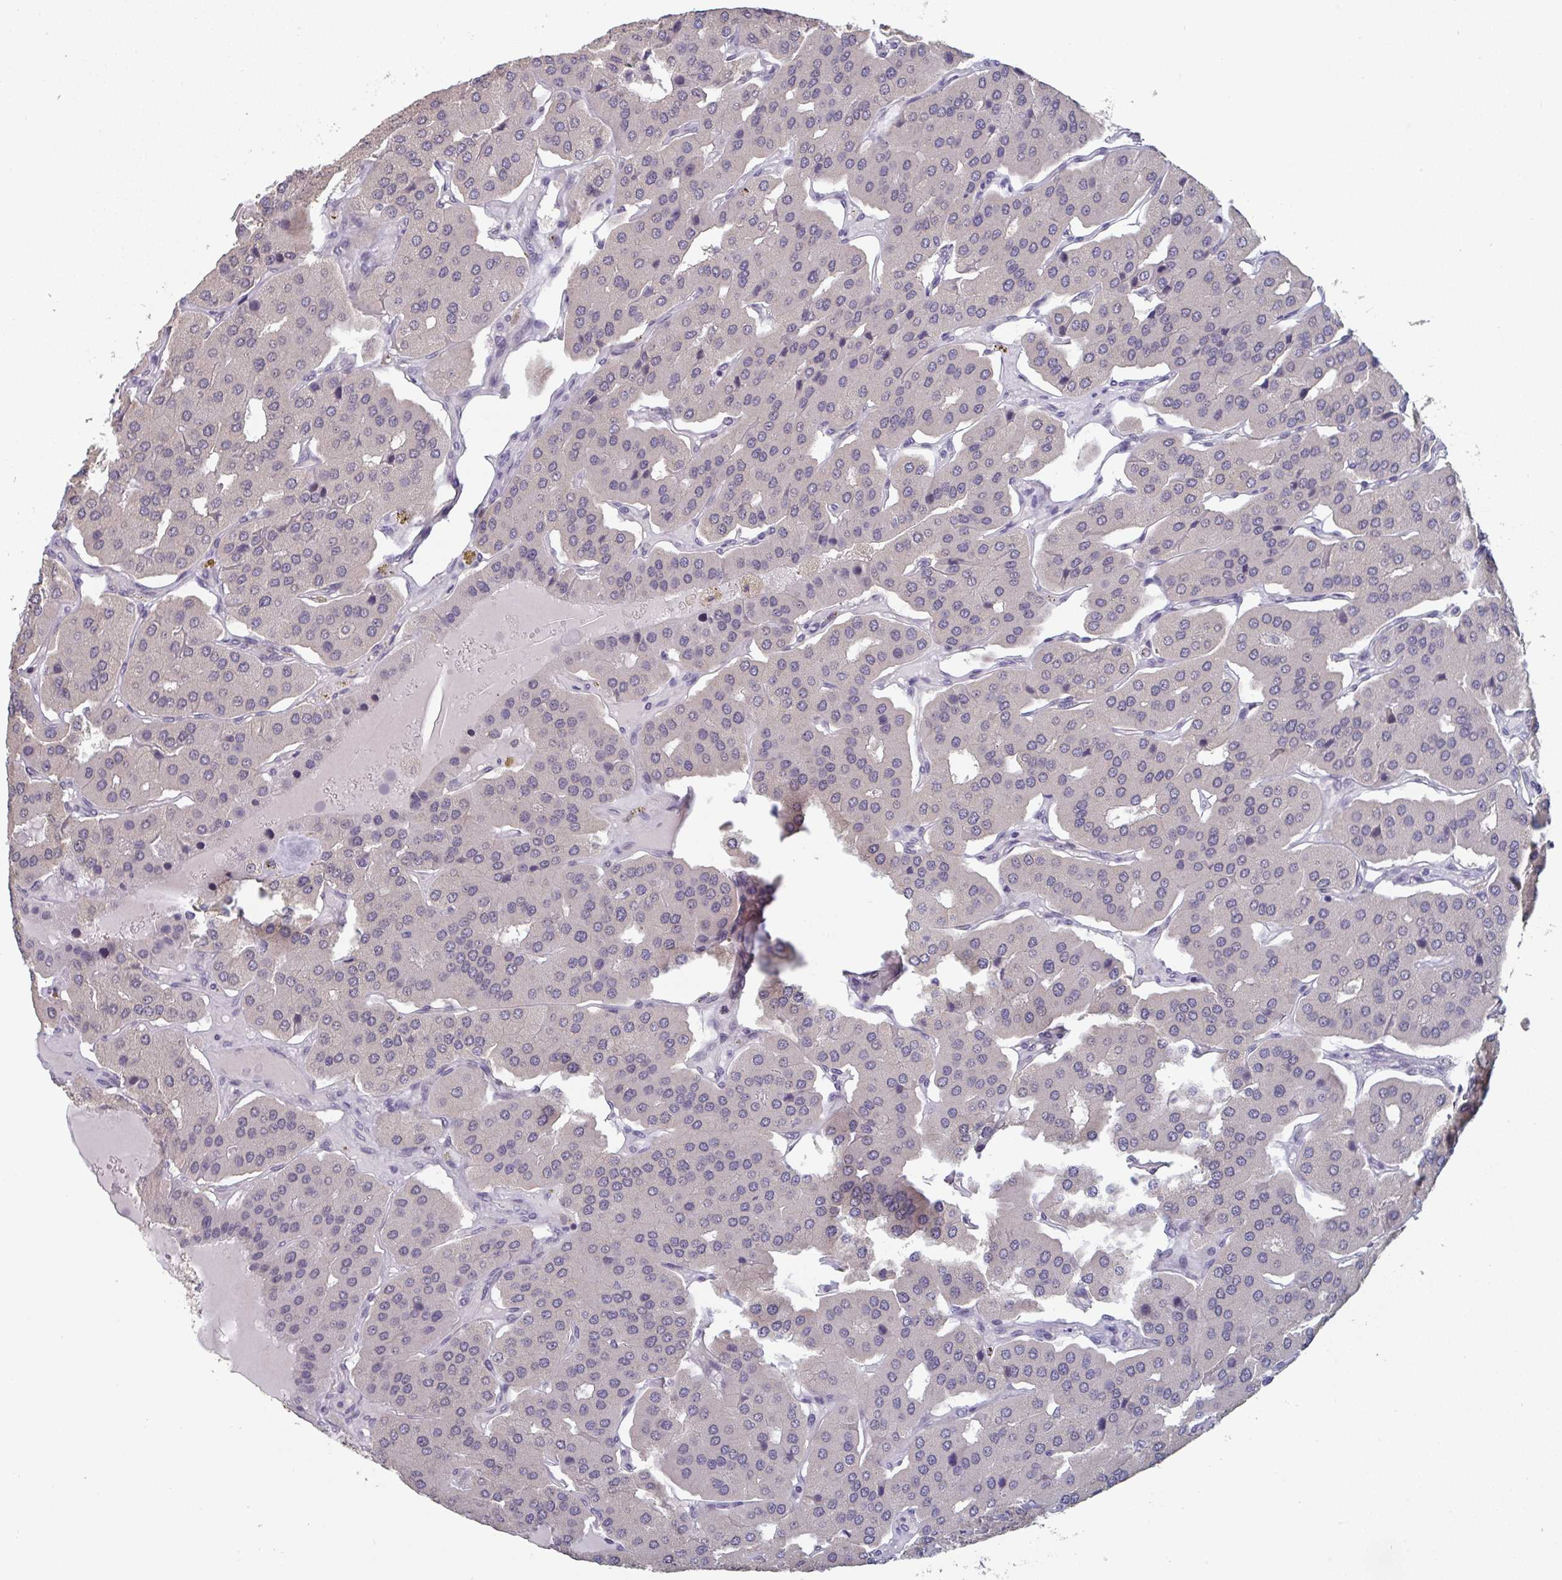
{"staining": {"intensity": "negative", "quantity": "none", "location": "none"}, "tissue": "parathyroid gland", "cell_type": "Glandular cells", "image_type": "normal", "snomed": [{"axis": "morphology", "description": "Normal tissue, NOS"}, {"axis": "morphology", "description": "Adenoma, NOS"}, {"axis": "topography", "description": "Parathyroid gland"}], "caption": "Parathyroid gland stained for a protein using IHC demonstrates no staining glandular cells.", "gene": "LIX1", "patient": {"sex": "female", "age": 86}}